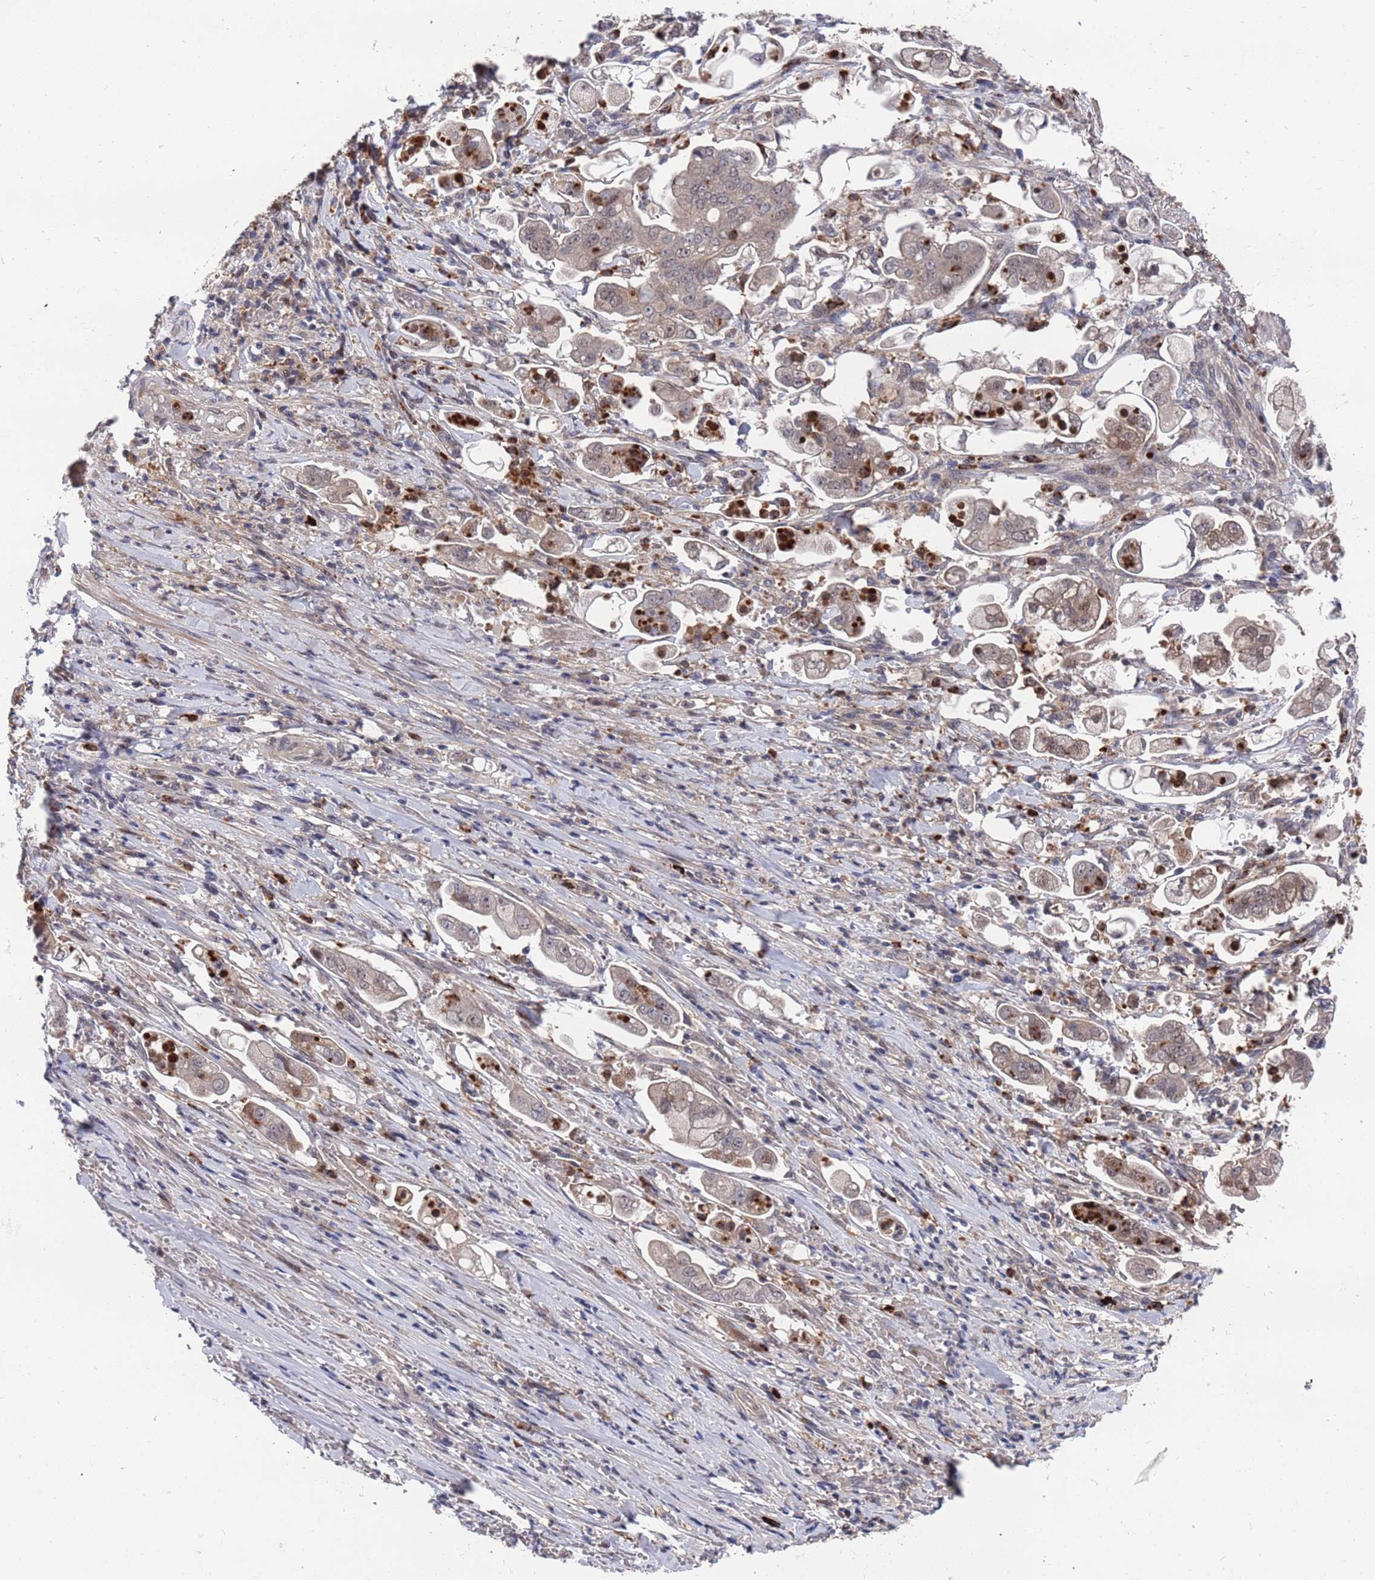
{"staining": {"intensity": "weak", "quantity": "<25%", "location": "cytoplasmic/membranous"}, "tissue": "stomach cancer", "cell_type": "Tumor cells", "image_type": "cancer", "snomed": [{"axis": "morphology", "description": "Adenocarcinoma, NOS"}, {"axis": "topography", "description": "Stomach"}], "caption": "IHC micrograph of neoplastic tissue: human adenocarcinoma (stomach) stained with DAB demonstrates no significant protein staining in tumor cells.", "gene": "TMBIM6", "patient": {"sex": "male", "age": 62}}